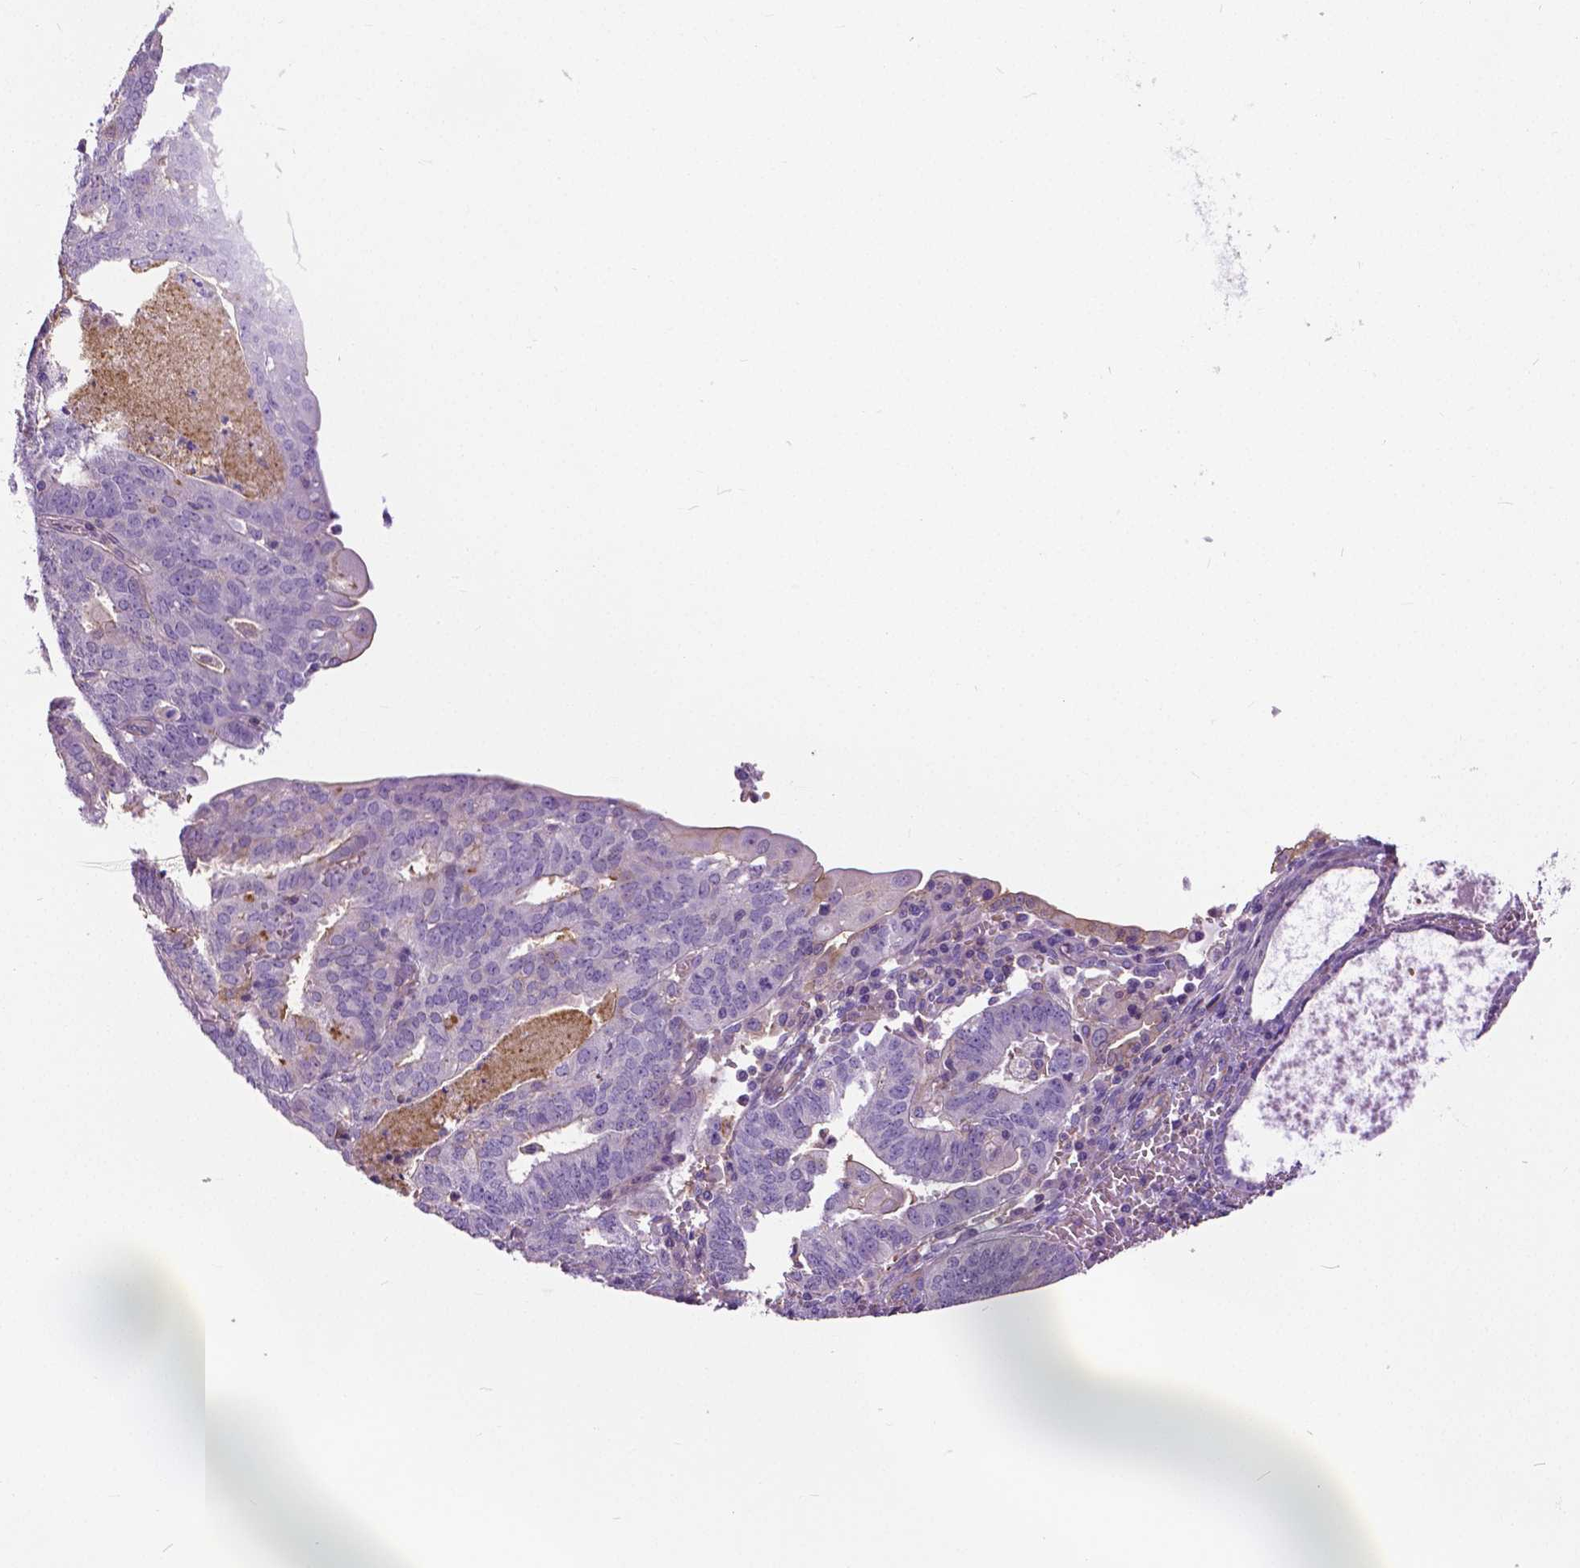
{"staining": {"intensity": "negative", "quantity": "none", "location": "none"}, "tissue": "cervical cancer", "cell_type": "Tumor cells", "image_type": "cancer", "snomed": [{"axis": "morphology", "description": "Adenocarcinoma, NOS"}, {"axis": "topography", "description": "Cervix"}], "caption": "DAB immunohistochemical staining of adenocarcinoma (cervical) displays no significant positivity in tumor cells.", "gene": "ANXA13", "patient": {"sex": "female", "age": 56}}